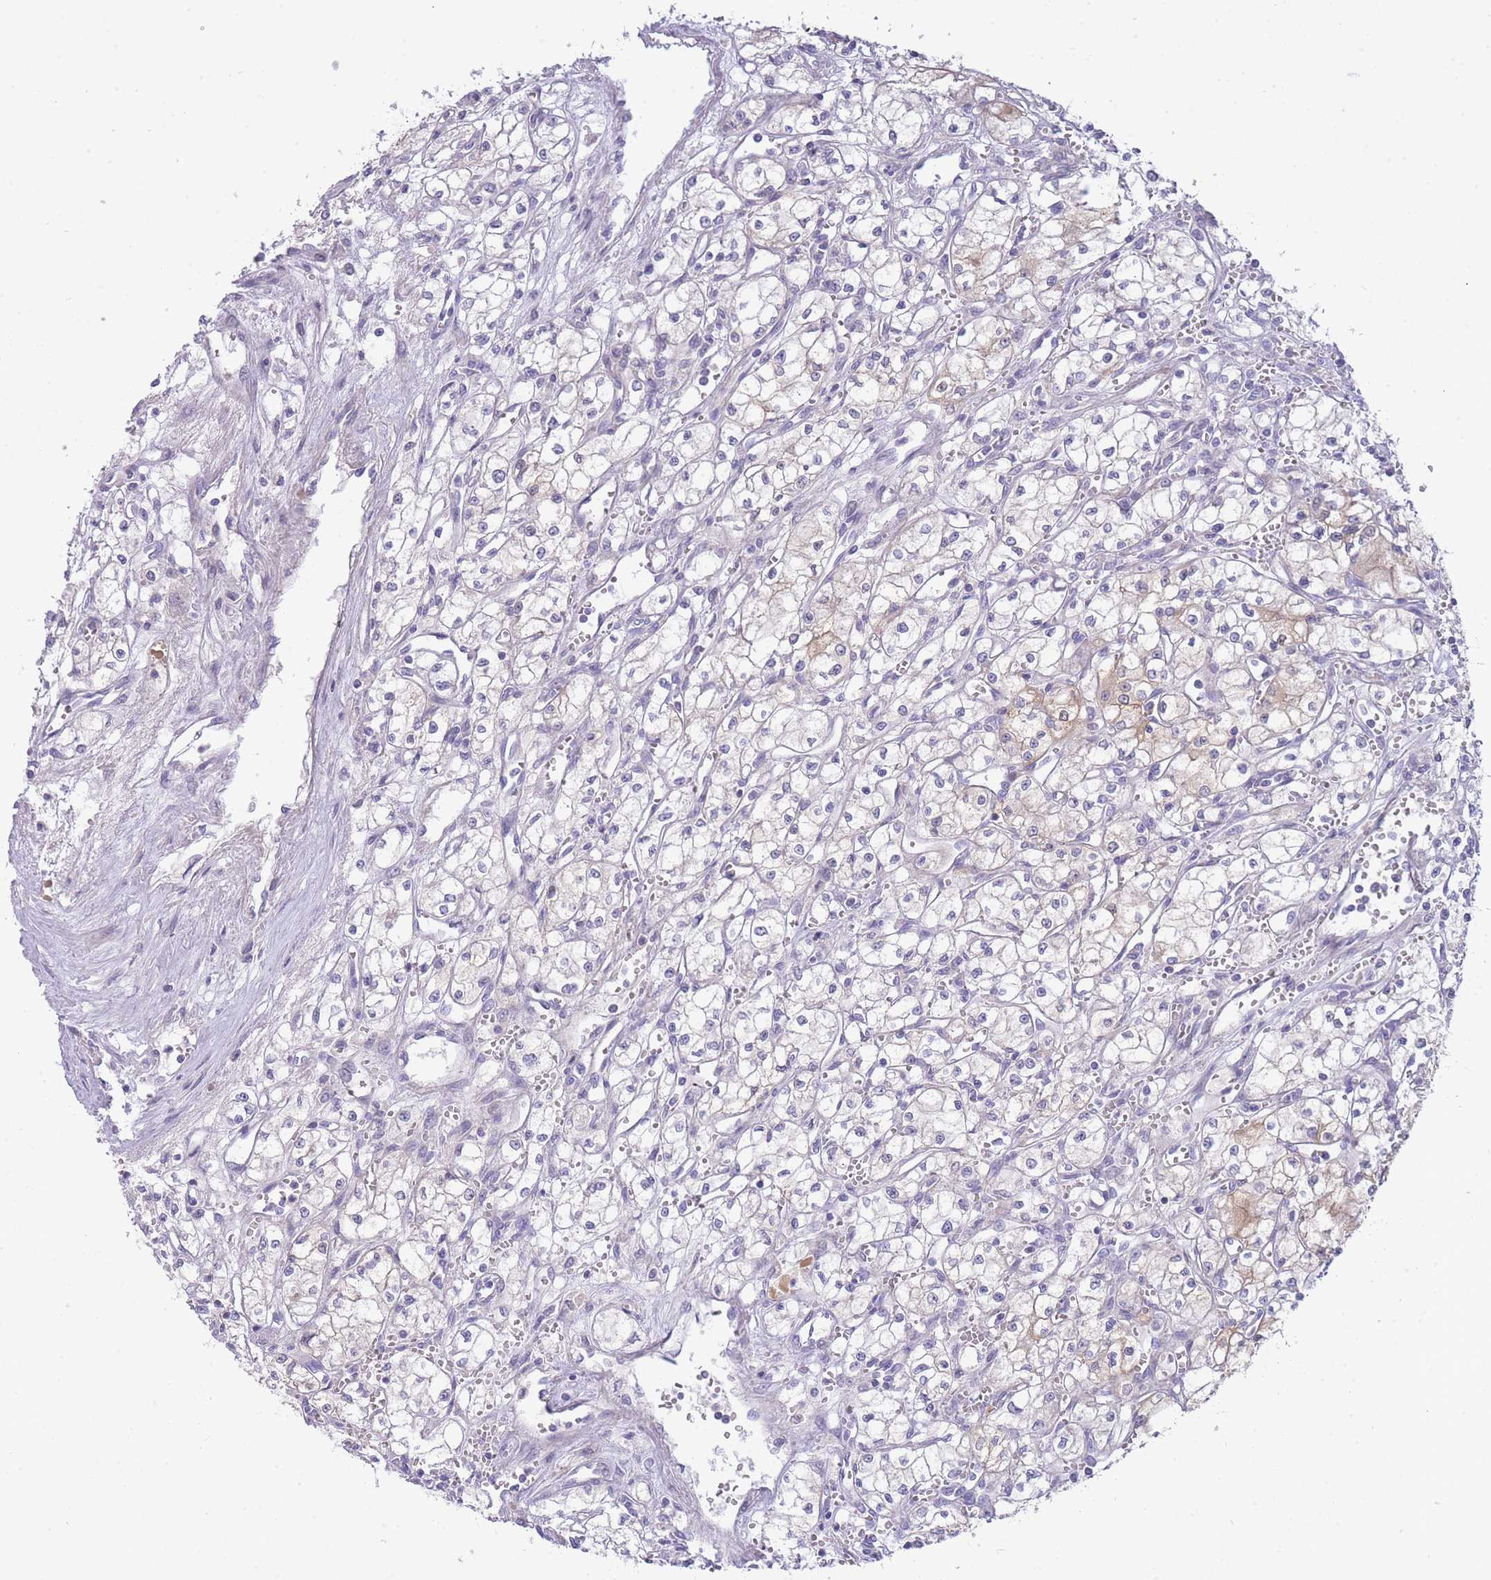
{"staining": {"intensity": "negative", "quantity": "none", "location": "none"}, "tissue": "renal cancer", "cell_type": "Tumor cells", "image_type": "cancer", "snomed": [{"axis": "morphology", "description": "Adenocarcinoma, NOS"}, {"axis": "topography", "description": "Kidney"}], "caption": "DAB immunohistochemical staining of human renal adenocarcinoma displays no significant expression in tumor cells. The staining was performed using DAB to visualize the protein expression in brown, while the nuclei were stained in blue with hematoxylin (Magnification: 20x).", "gene": "PRR23B", "patient": {"sex": "male", "age": 59}}